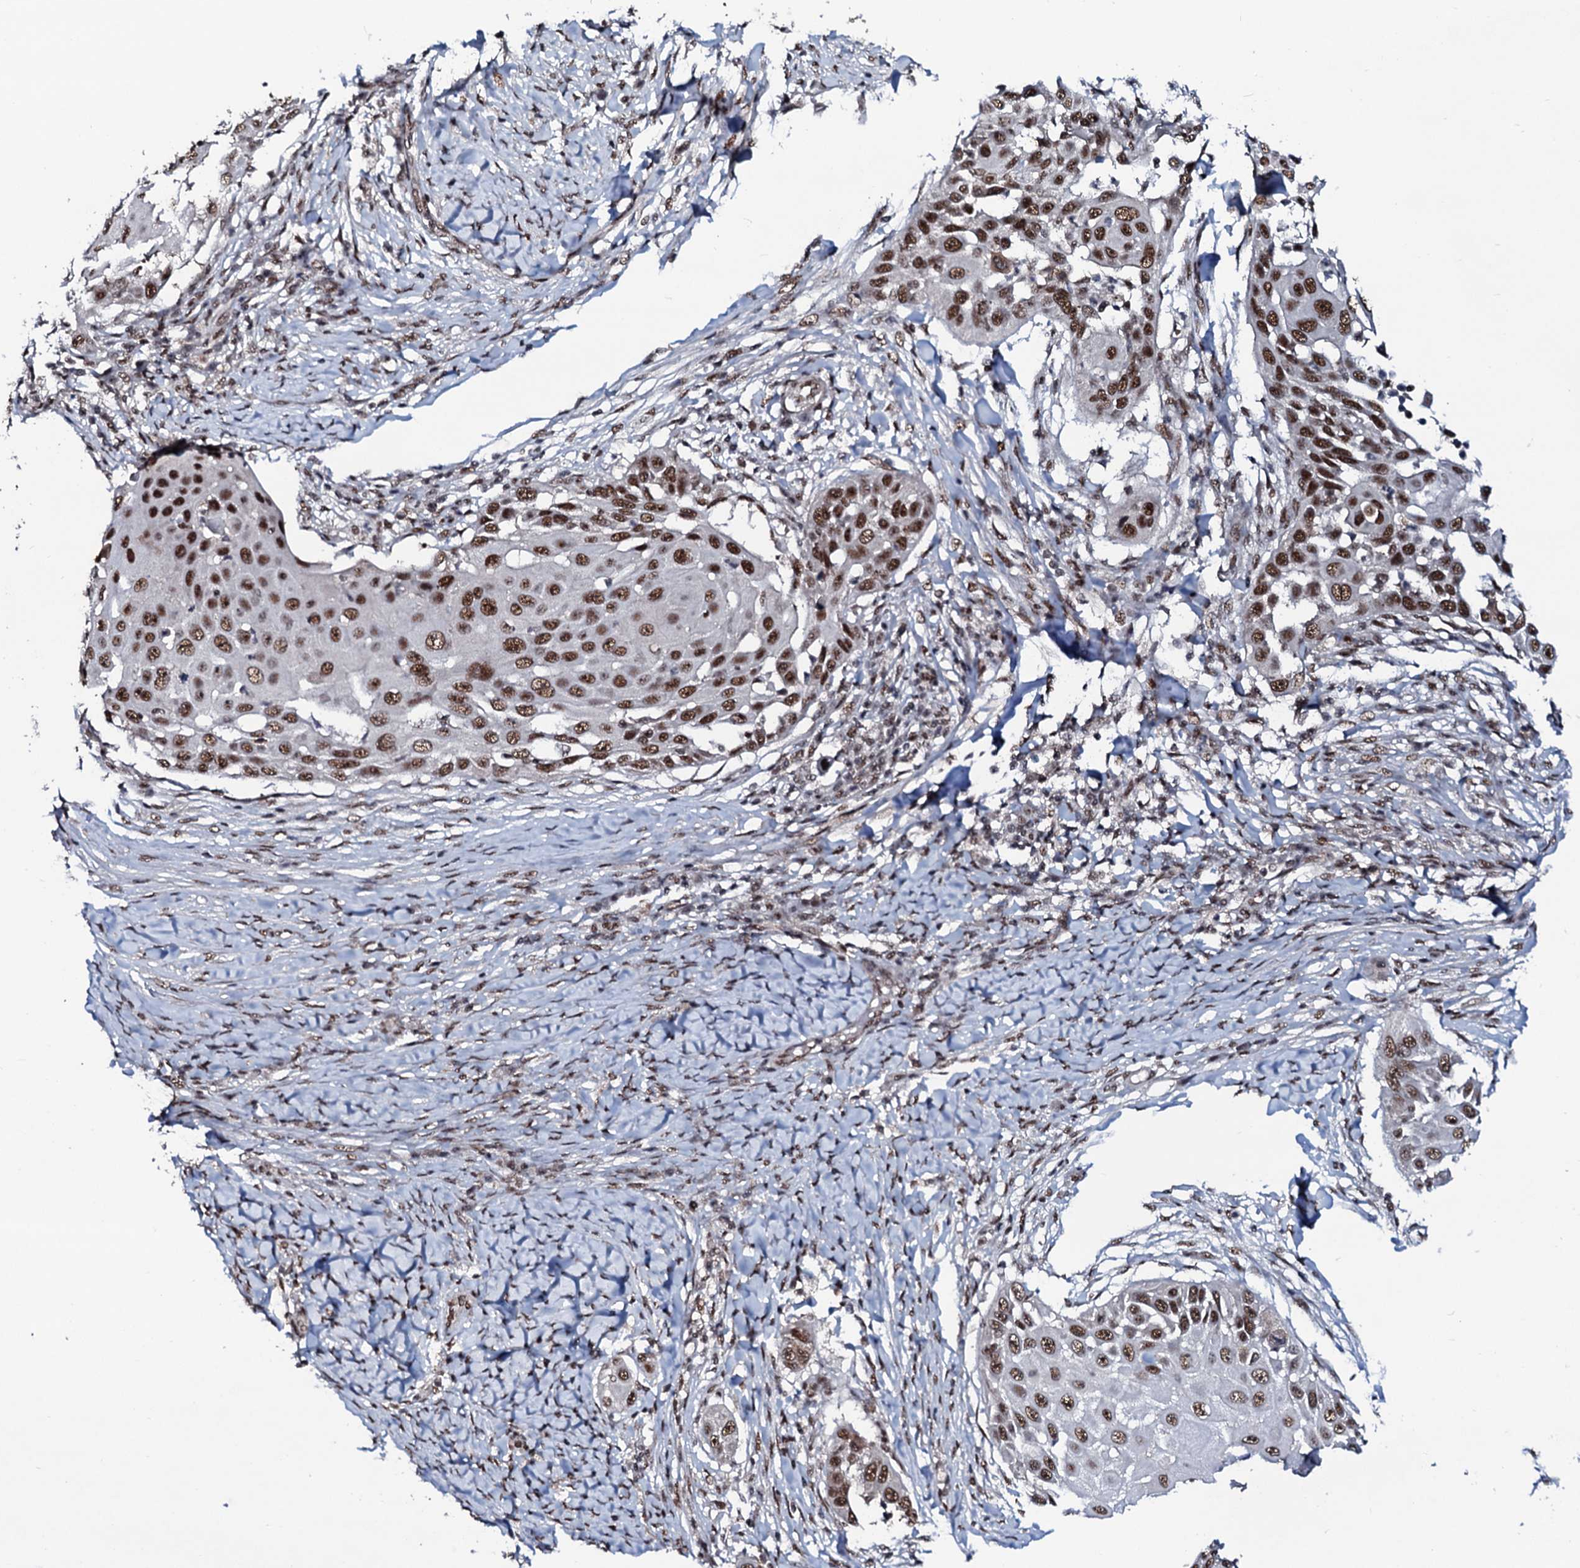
{"staining": {"intensity": "moderate", "quantity": ">75%", "location": "nuclear"}, "tissue": "skin cancer", "cell_type": "Tumor cells", "image_type": "cancer", "snomed": [{"axis": "morphology", "description": "Squamous cell carcinoma, NOS"}, {"axis": "topography", "description": "Skin"}], "caption": "High-magnification brightfield microscopy of skin cancer stained with DAB (brown) and counterstained with hematoxylin (blue). tumor cells exhibit moderate nuclear positivity is appreciated in about>75% of cells.", "gene": "PRPF18", "patient": {"sex": "female", "age": 44}}